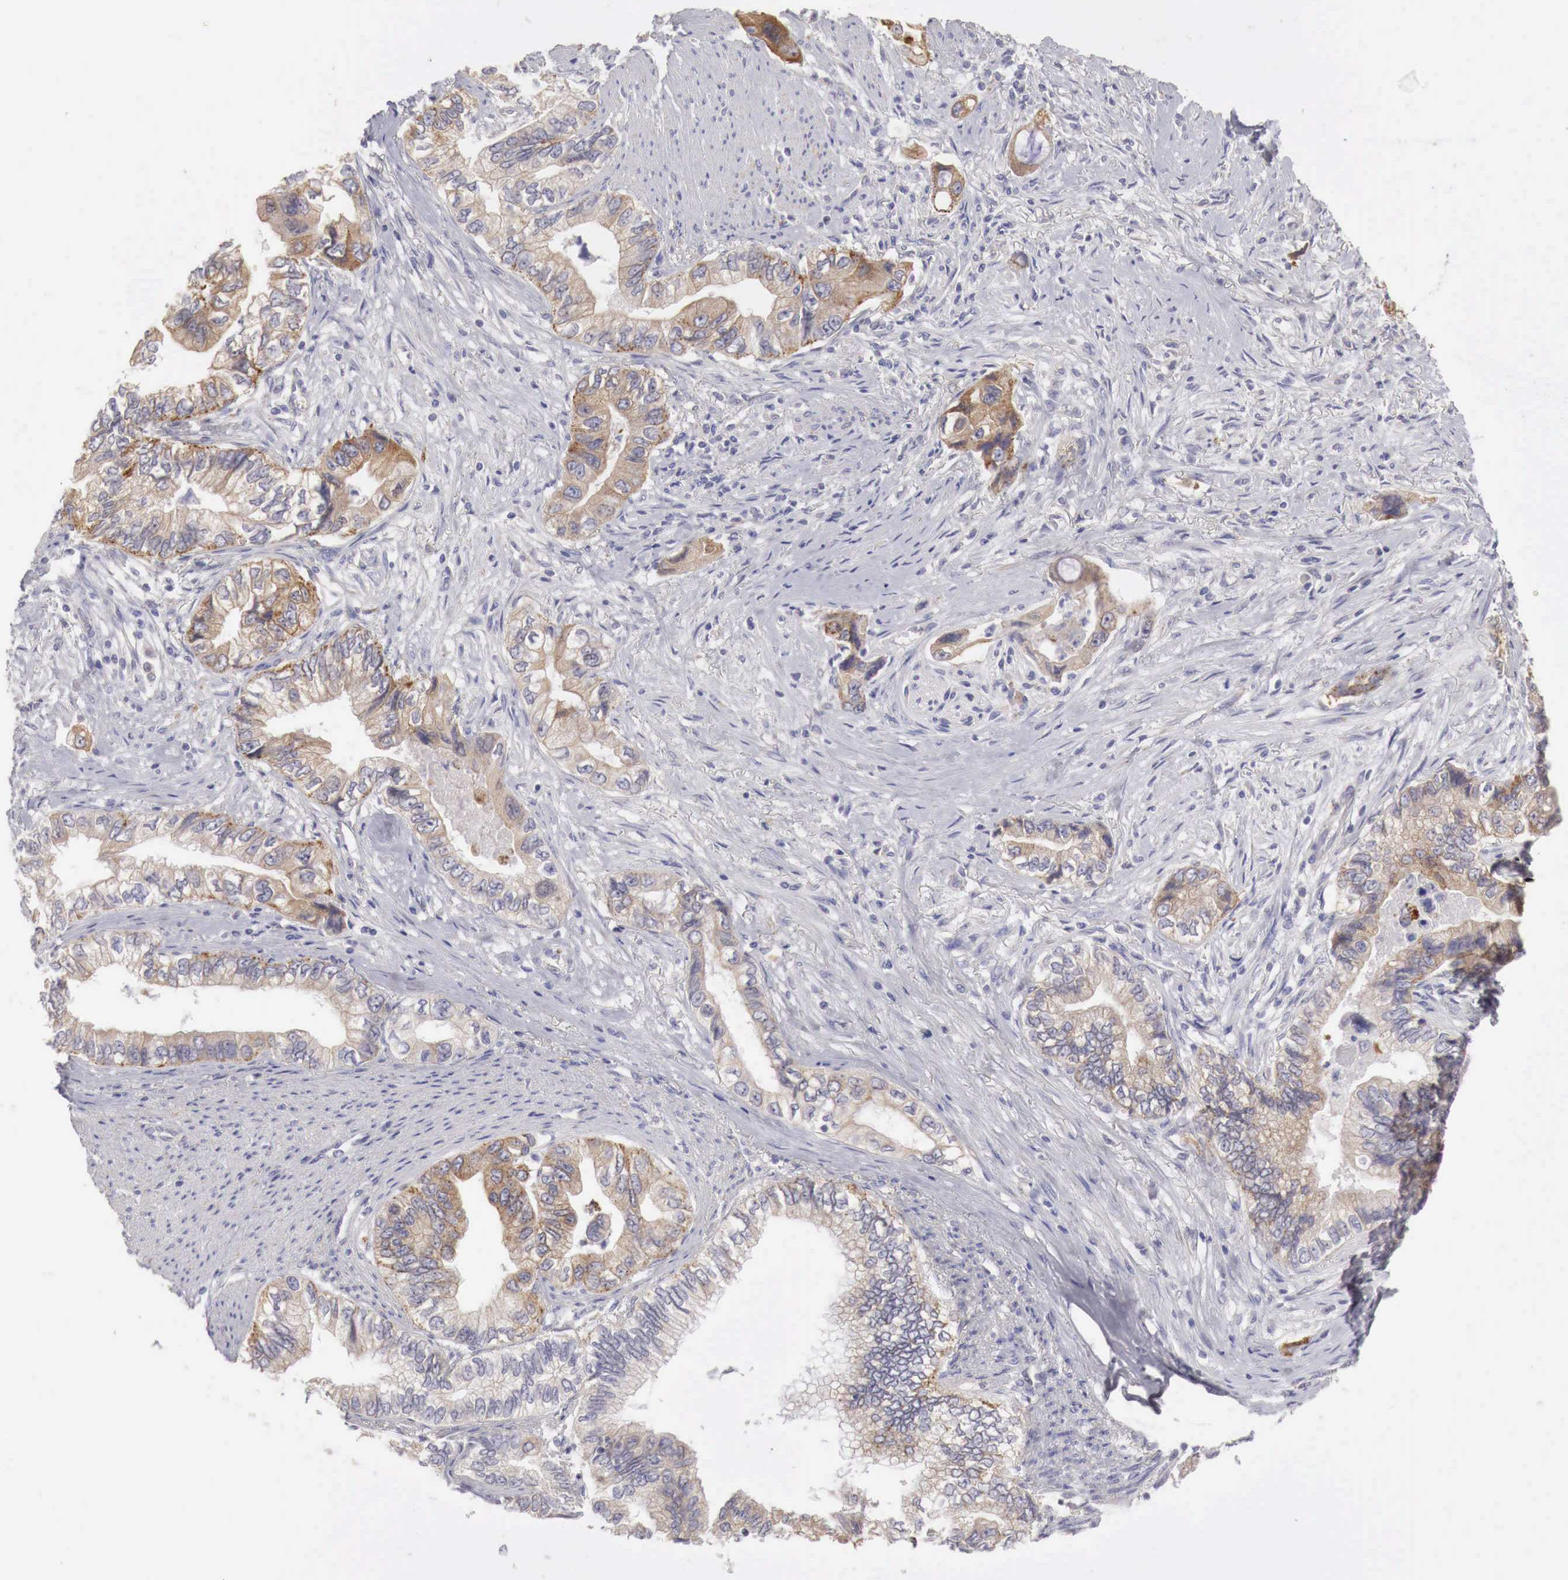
{"staining": {"intensity": "moderate", "quantity": "25%-75%", "location": "cytoplasmic/membranous"}, "tissue": "pancreatic cancer", "cell_type": "Tumor cells", "image_type": "cancer", "snomed": [{"axis": "morphology", "description": "Adenocarcinoma, NOS"}, {"axis": "topography", "description": "Pancreas"}, {"axis": "topography", "description": "Stomach, upper"}], "caption": "Tumor cells display medium levels of moderate cytoplasmic/membranous expression in about 25%-75% of cells in pancreatic adenocarcinoma.", "gene": "NSDHL", "patient": {"sex": "male", "age": 77}}